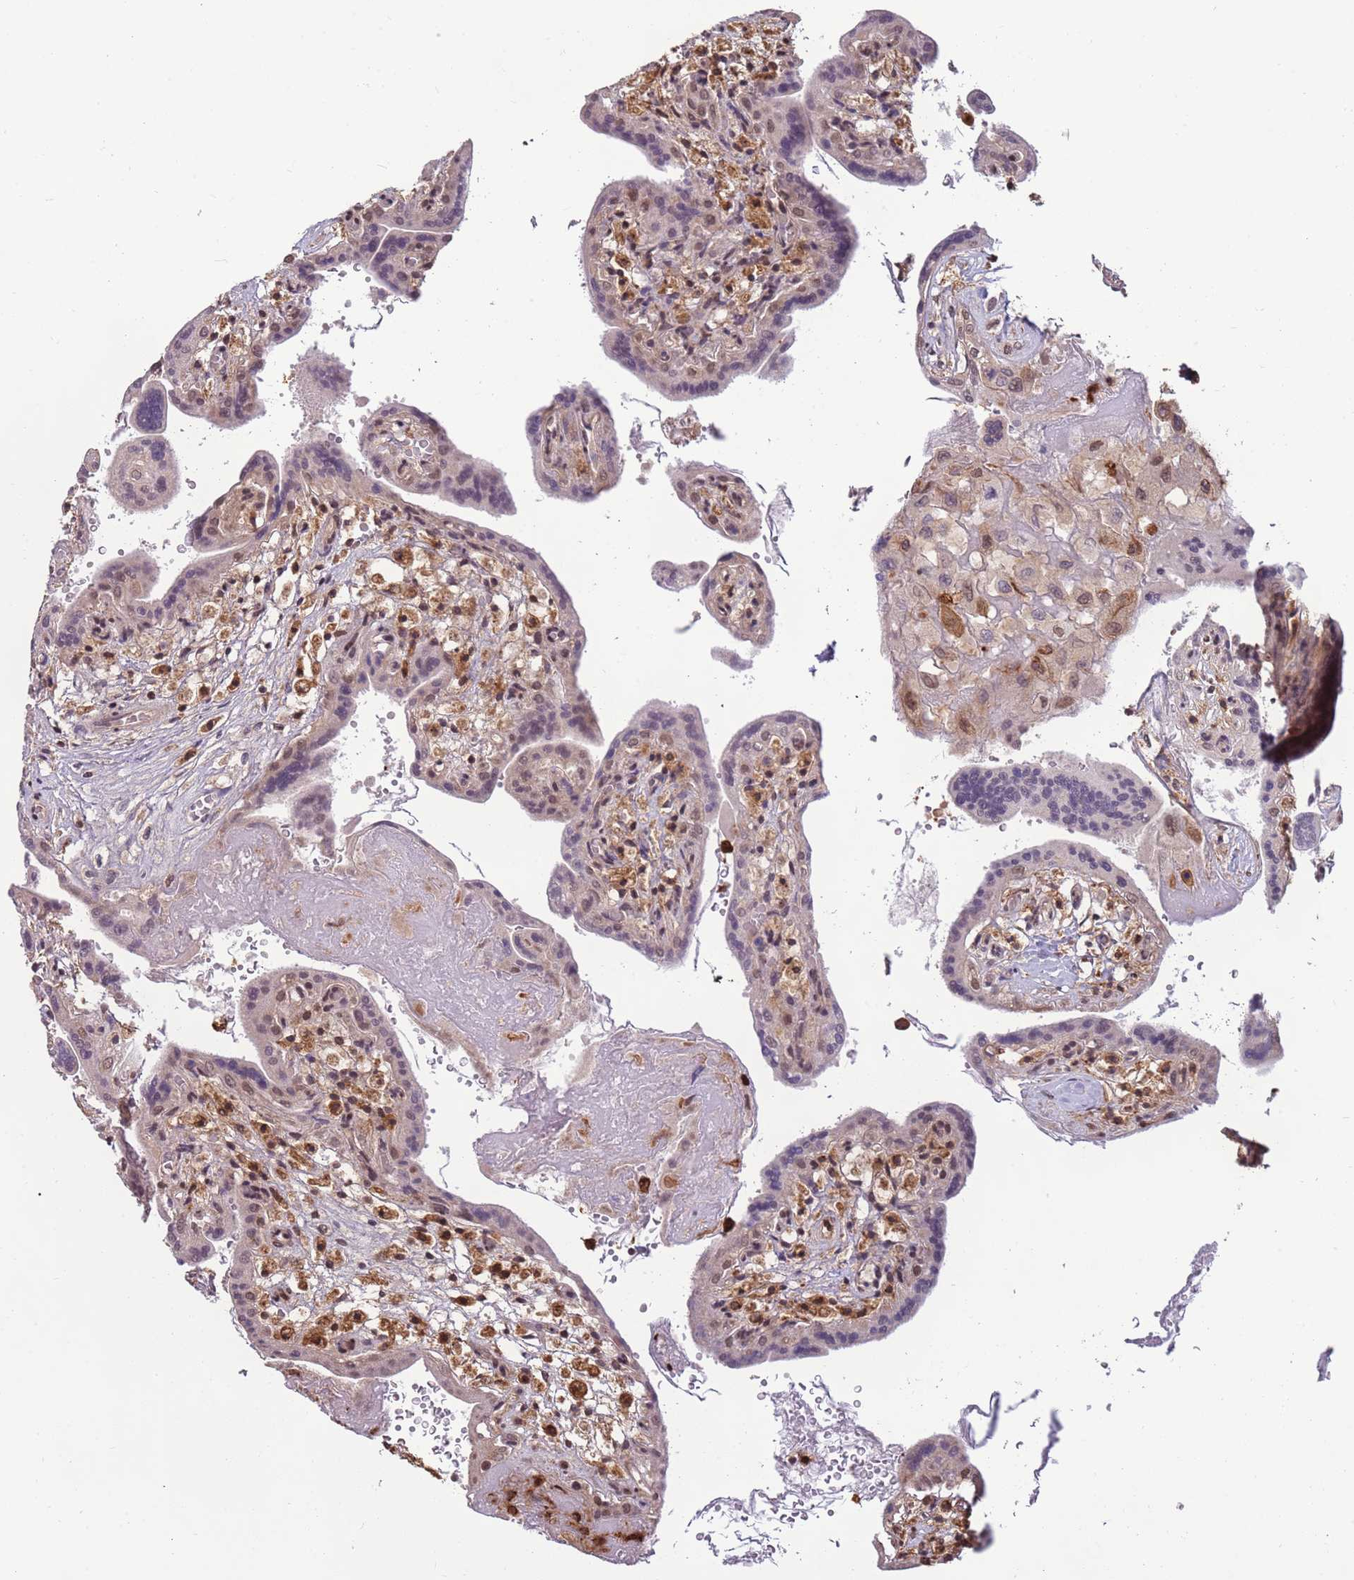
{"staining": {"intensity": "moderate", "quantity": "25%-75%", "location": "nuclear"}, "tissue": "placenta", "cell_type": "Trophoblastic cells", "image_type": "normal", "snomed": [{"axis": "morphology", "description": "Normal tissue, NOS"}, {"axis": "topography", "description": "Placenta"}], "caption": "Protein expression analysis of unremarkable human placenta reveals moderate nuclear expression in about 25%-75% of trophoblastic cells.", "gene": "CEP170", "patient": {"sex": "female", "age": 37}}